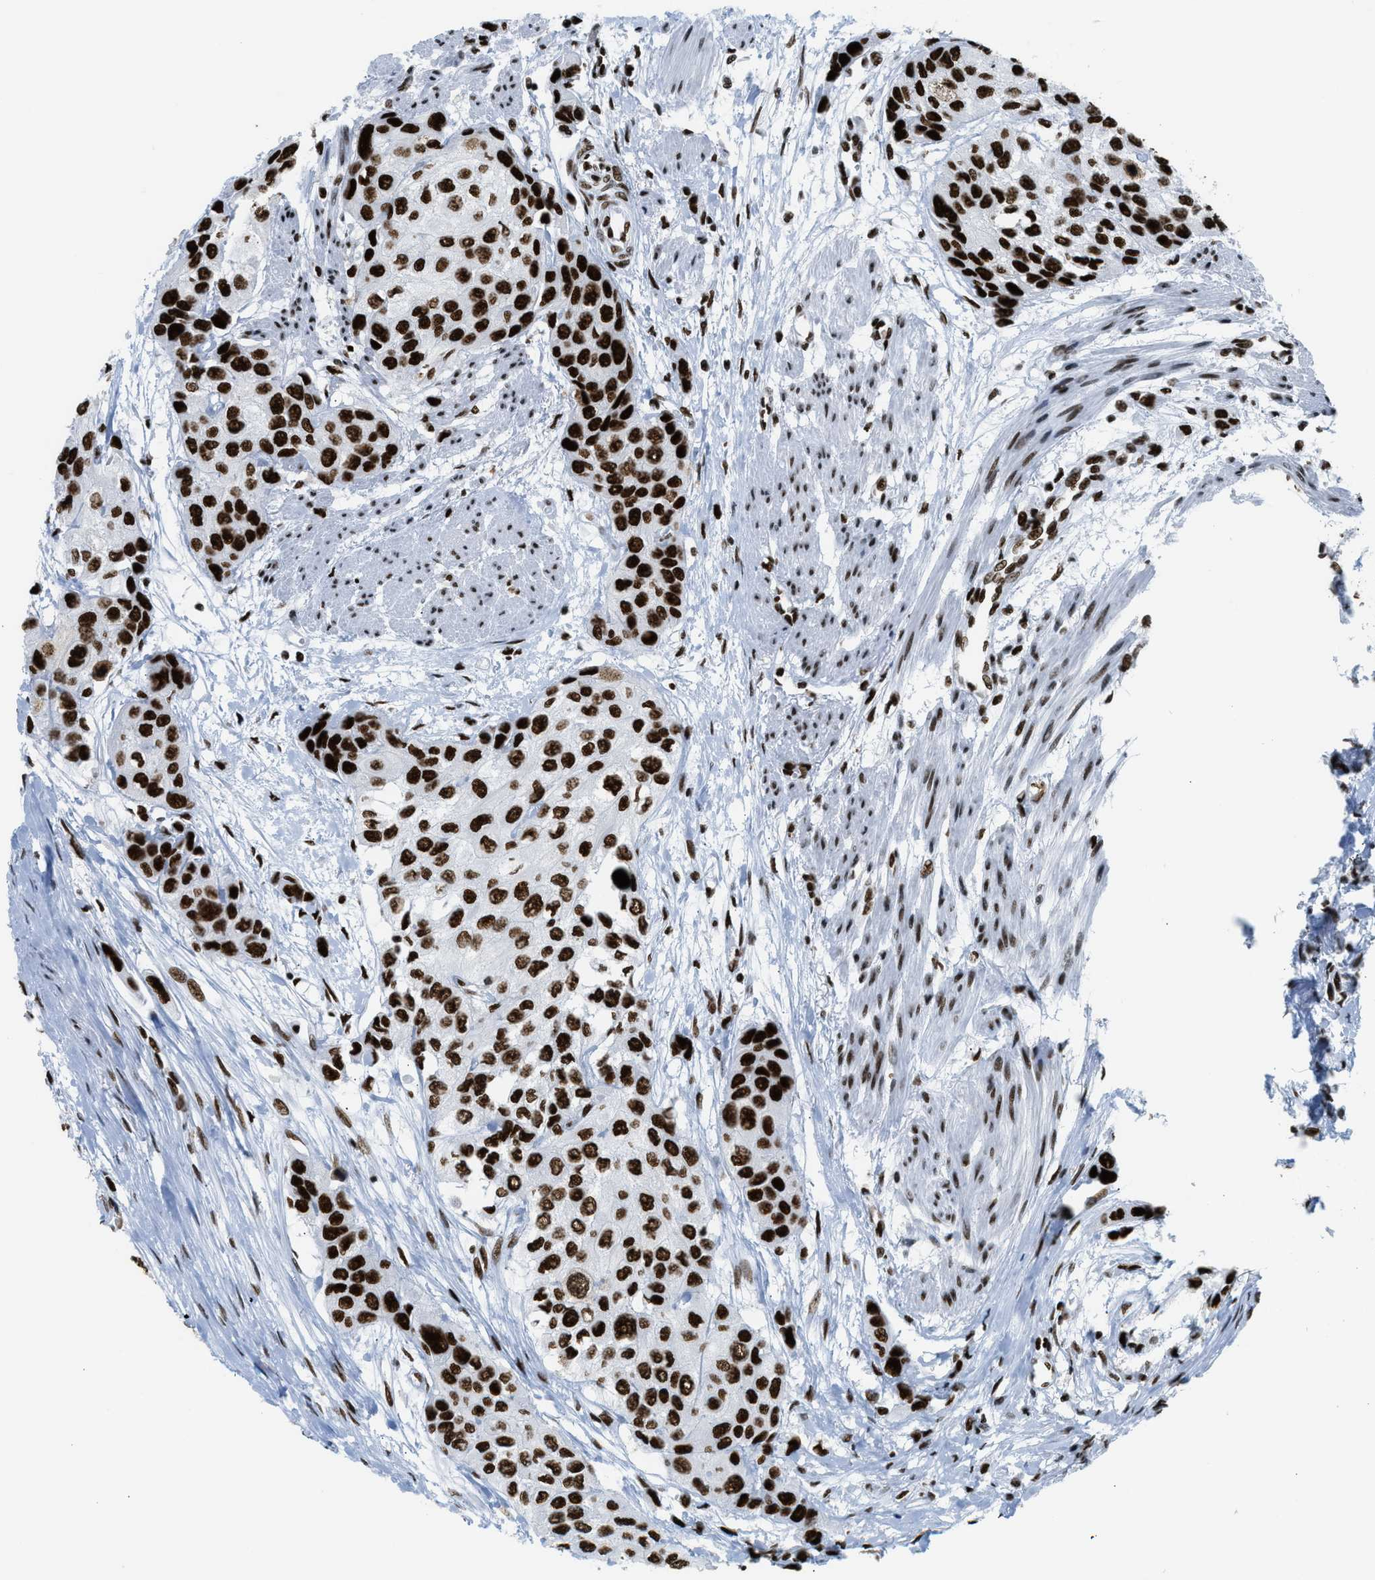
{"staining": {"intensity": "strong", "quantity": ">75%", "location": "nuclear"}, "tissue": "urothelial cancer", "cell_type": "Tumor cells", "image_type": "cancer", "snomed": [{"axis": "morphology", "description": "Urothelial carcinoma, High grade"}, {"axis": "topography", "description": "Urinary bladder"}], "caption": "Immunohistochemical staining of human urothelial cancer shows high levels of strong nuclear staining in approximately >75% of tumor cells. The staining is performed using DAB (3,3'-diaminobenzidine) brown chromogen to label protein expression. The nuclei are counter-stained blue using hematoxylin.", "gene": "PIF1", "patient": {"sex": "female", "age": 56}}